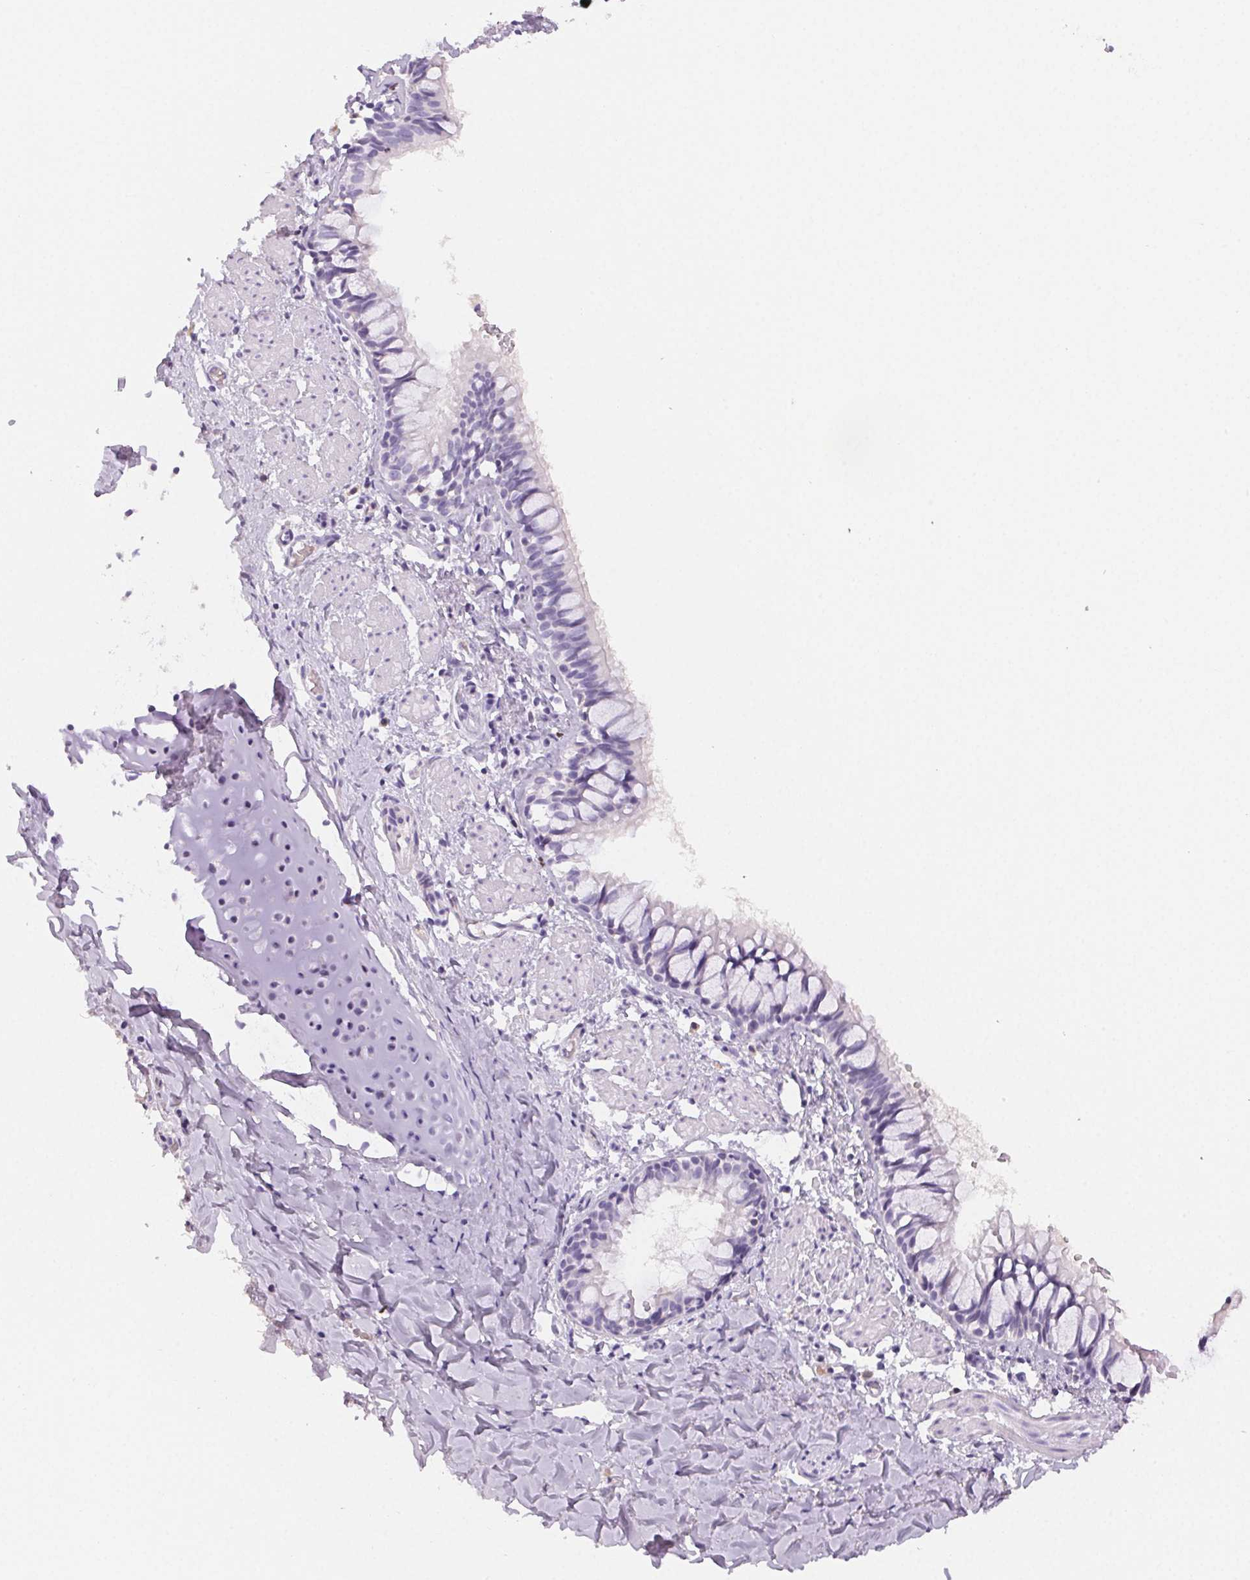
{"staining": {"intensity": "negative", "quantity": "none", "location": "none"}, "tissue": "bronchus", "cell_type": "Respiratory epithelial cells", "image_type": "normal", "snomed": [{"axis": "morphology", "description": "Normal tissue, NOS"}, {"axis": "topography", "description": "Bronchus"}], "caption": "A micrograph of bronchus stained for a protein demonstrates no brown staining in respiratory epithelial cells.", "gene": "PADI4", "patient": {"sex": "male", "age": 1}}